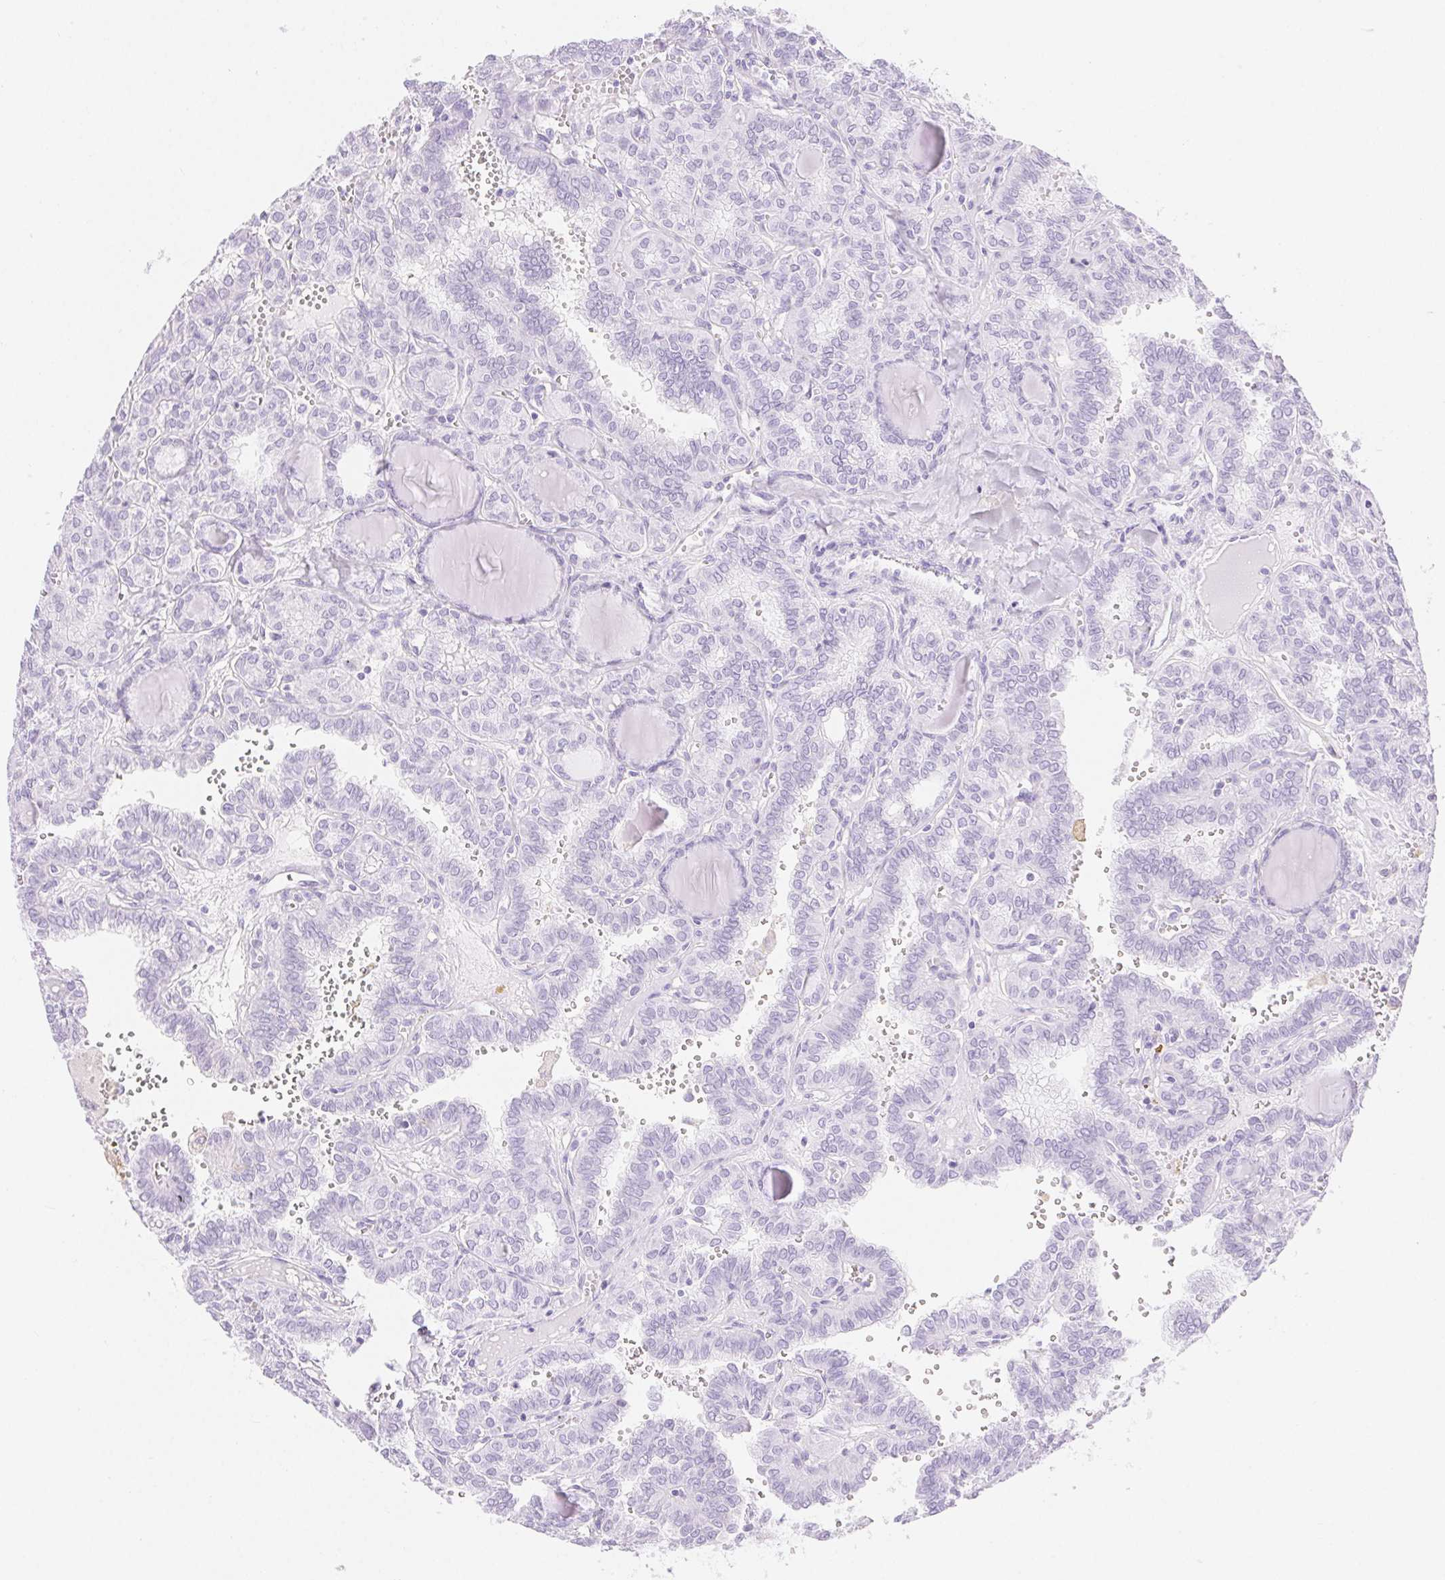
{"staining": {"intensity": "negative", "quantity": "none", "location": "none"}, "tissue": "thyroid cancer", "cell_type": "Tumor cells", "image_type": "cancer", "snomed": [{"axis": "morphology", "description": "Papillary adenocarcinoma, NOS"}, {"axis": "topography", "description": "Thyroid gland"}], "caption": "Image shows no significant protein expression in tumor cells of papillary adenocarcinoma (thyroid).", "gene": "CLDN16", "patient": {"sex": "female", "age": 41}}